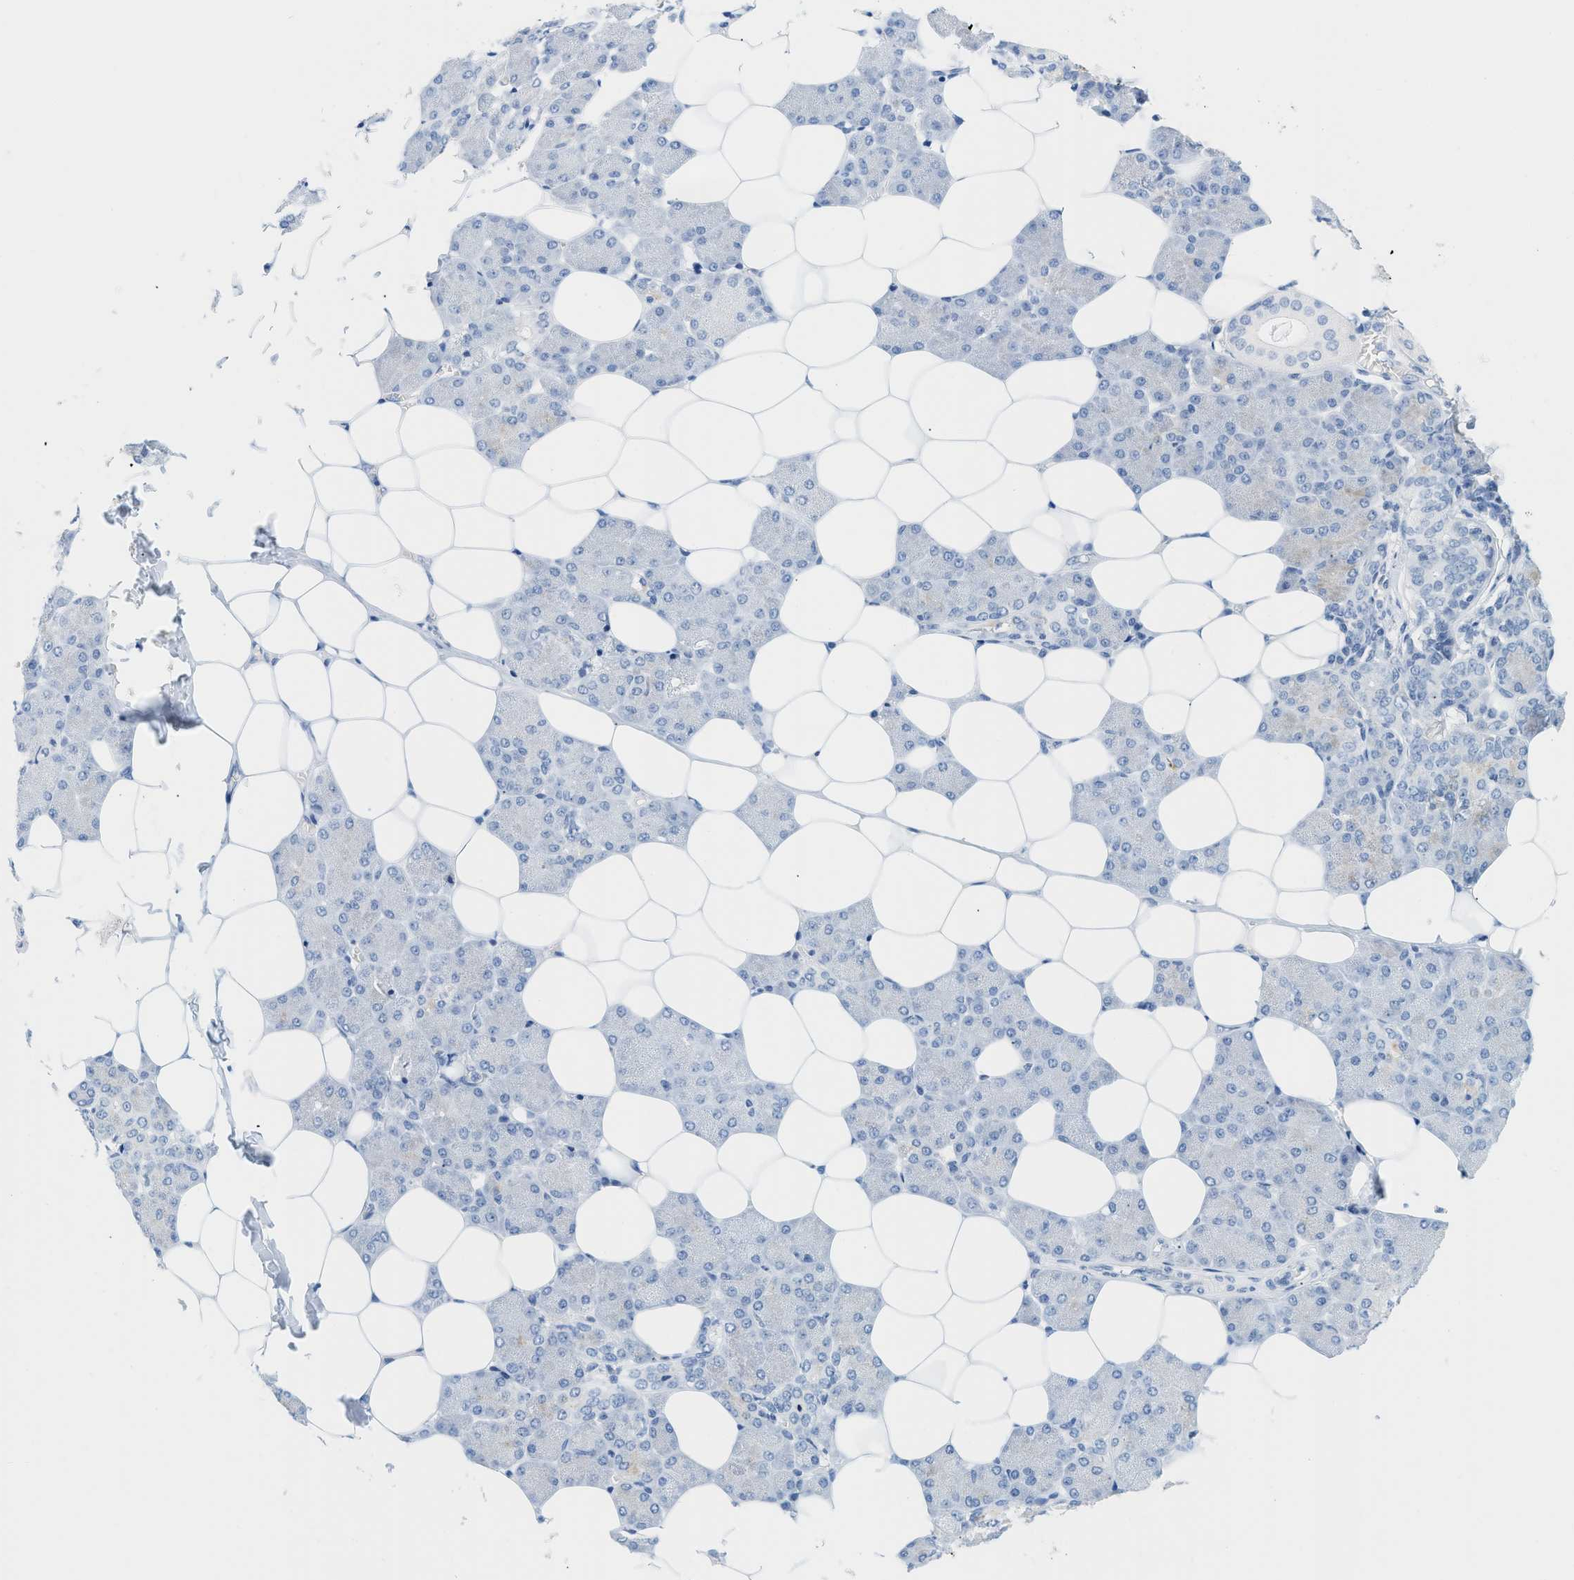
{"staining": {"intensity": "negative", "quantity": "none", "location": "none"}, "tissue": "salivary gland", "cell_type": "Glandular cells", "image_type": "normal", "snomed": [{"axis": "morphology", "description": "Normal tissue, NOS"}, {"axis": "morphology", "description": "Adenoma, NOS"}, {"axis": "topography", "description": "Salivary gland"}], "caption": "Immunohistochemistry photomicrograph of normal human salivary gland stained for a protein (brown), which demonstrates no staining in glandular cells.", "gene": "PAPPA", "patient": {"sex": "female", "age": 32}}